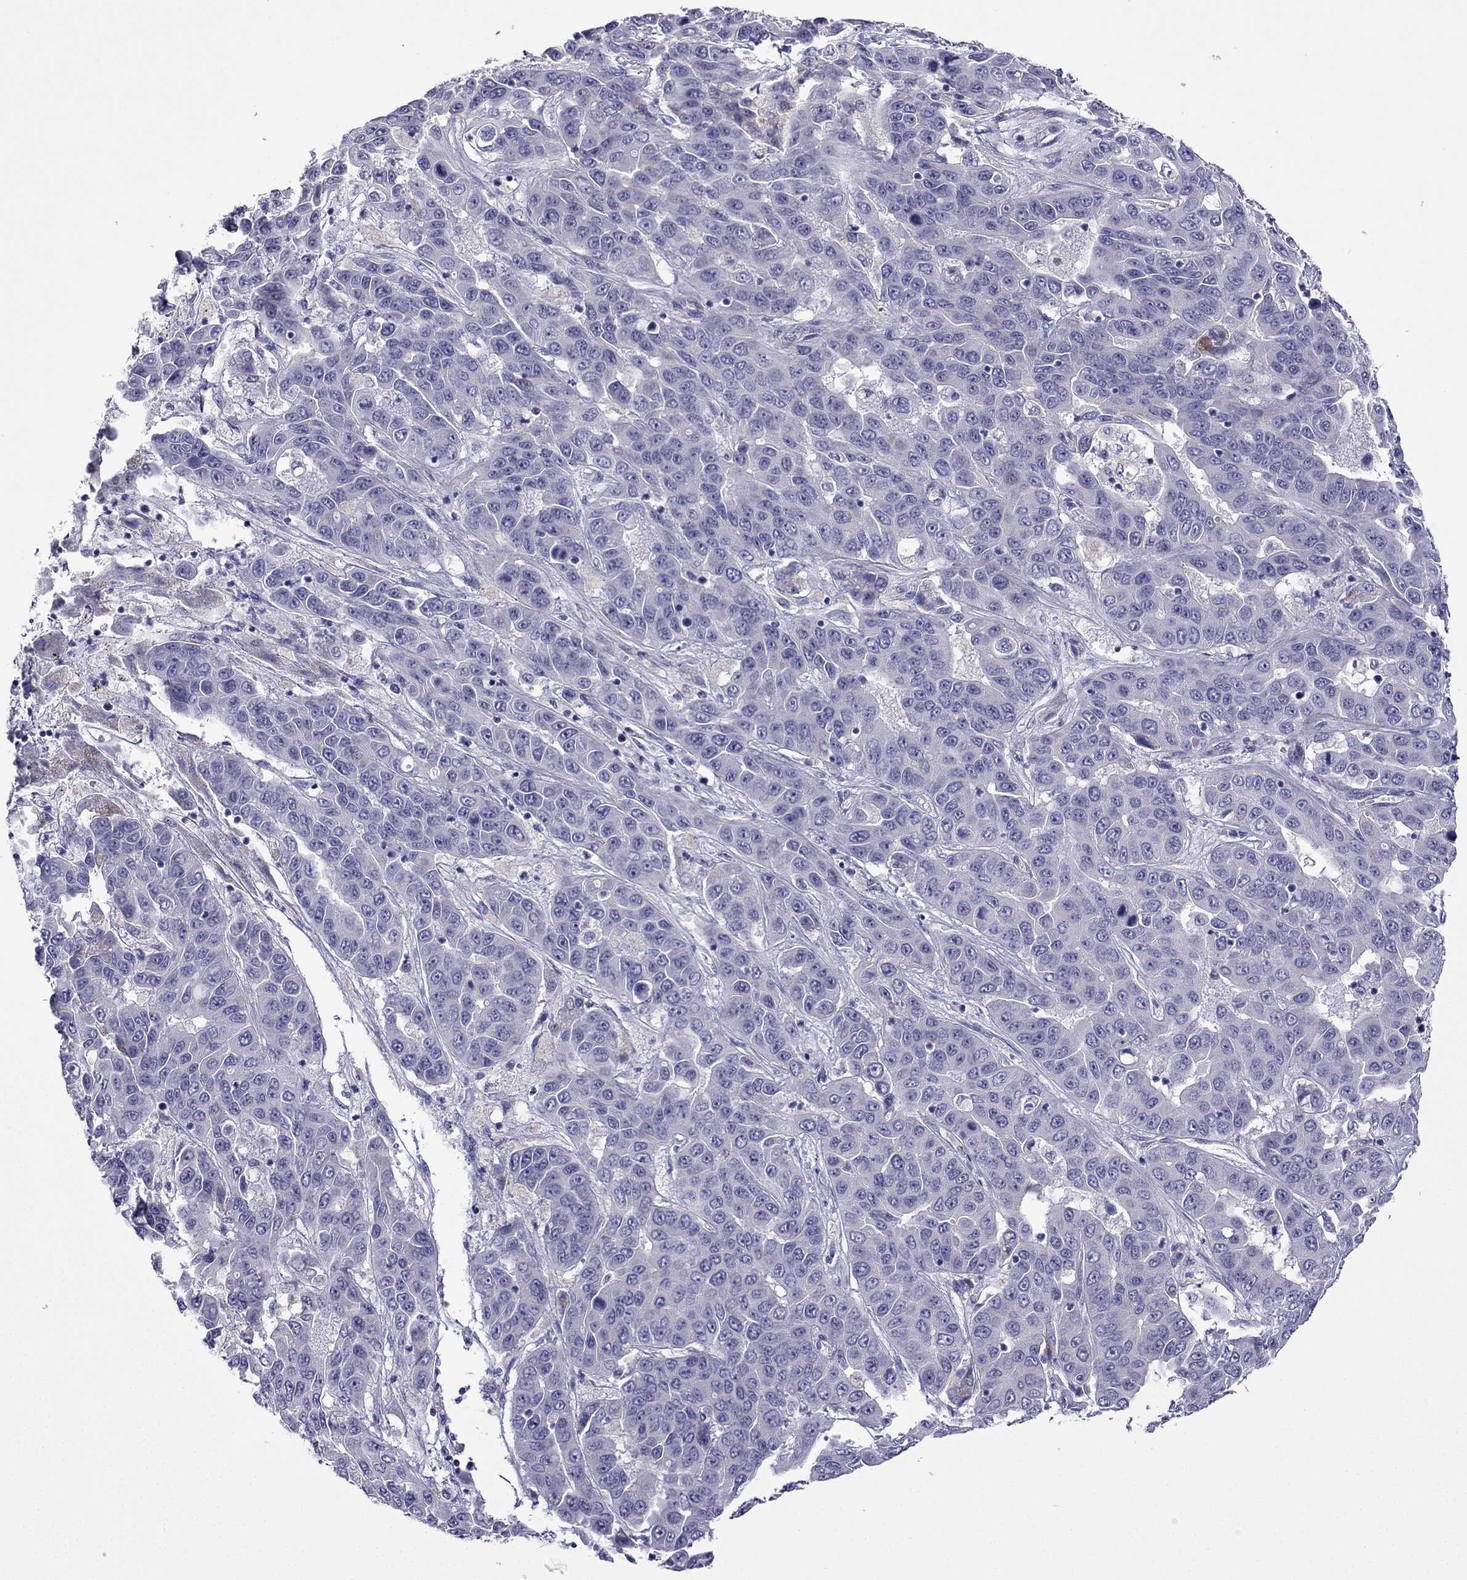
{"staining": {"intensity": "negative", "quantity": "none", "location": "none"}, "tissue": "liver cancer", "cell_type": "Tumor cells", "image_type": "cancer", "snomed": [{"axis": "morphology", "description": "Cholangiocarcinoma"}, {"axis": "topography", "description": "Liver"}], "caption": "Human liver cancer (cholangiocarcinoma) stained for a protein using IHC reveals no expression in tumor cells.", "gene": "POM121L12", "patient": {"sex": "female", "age": 52}}